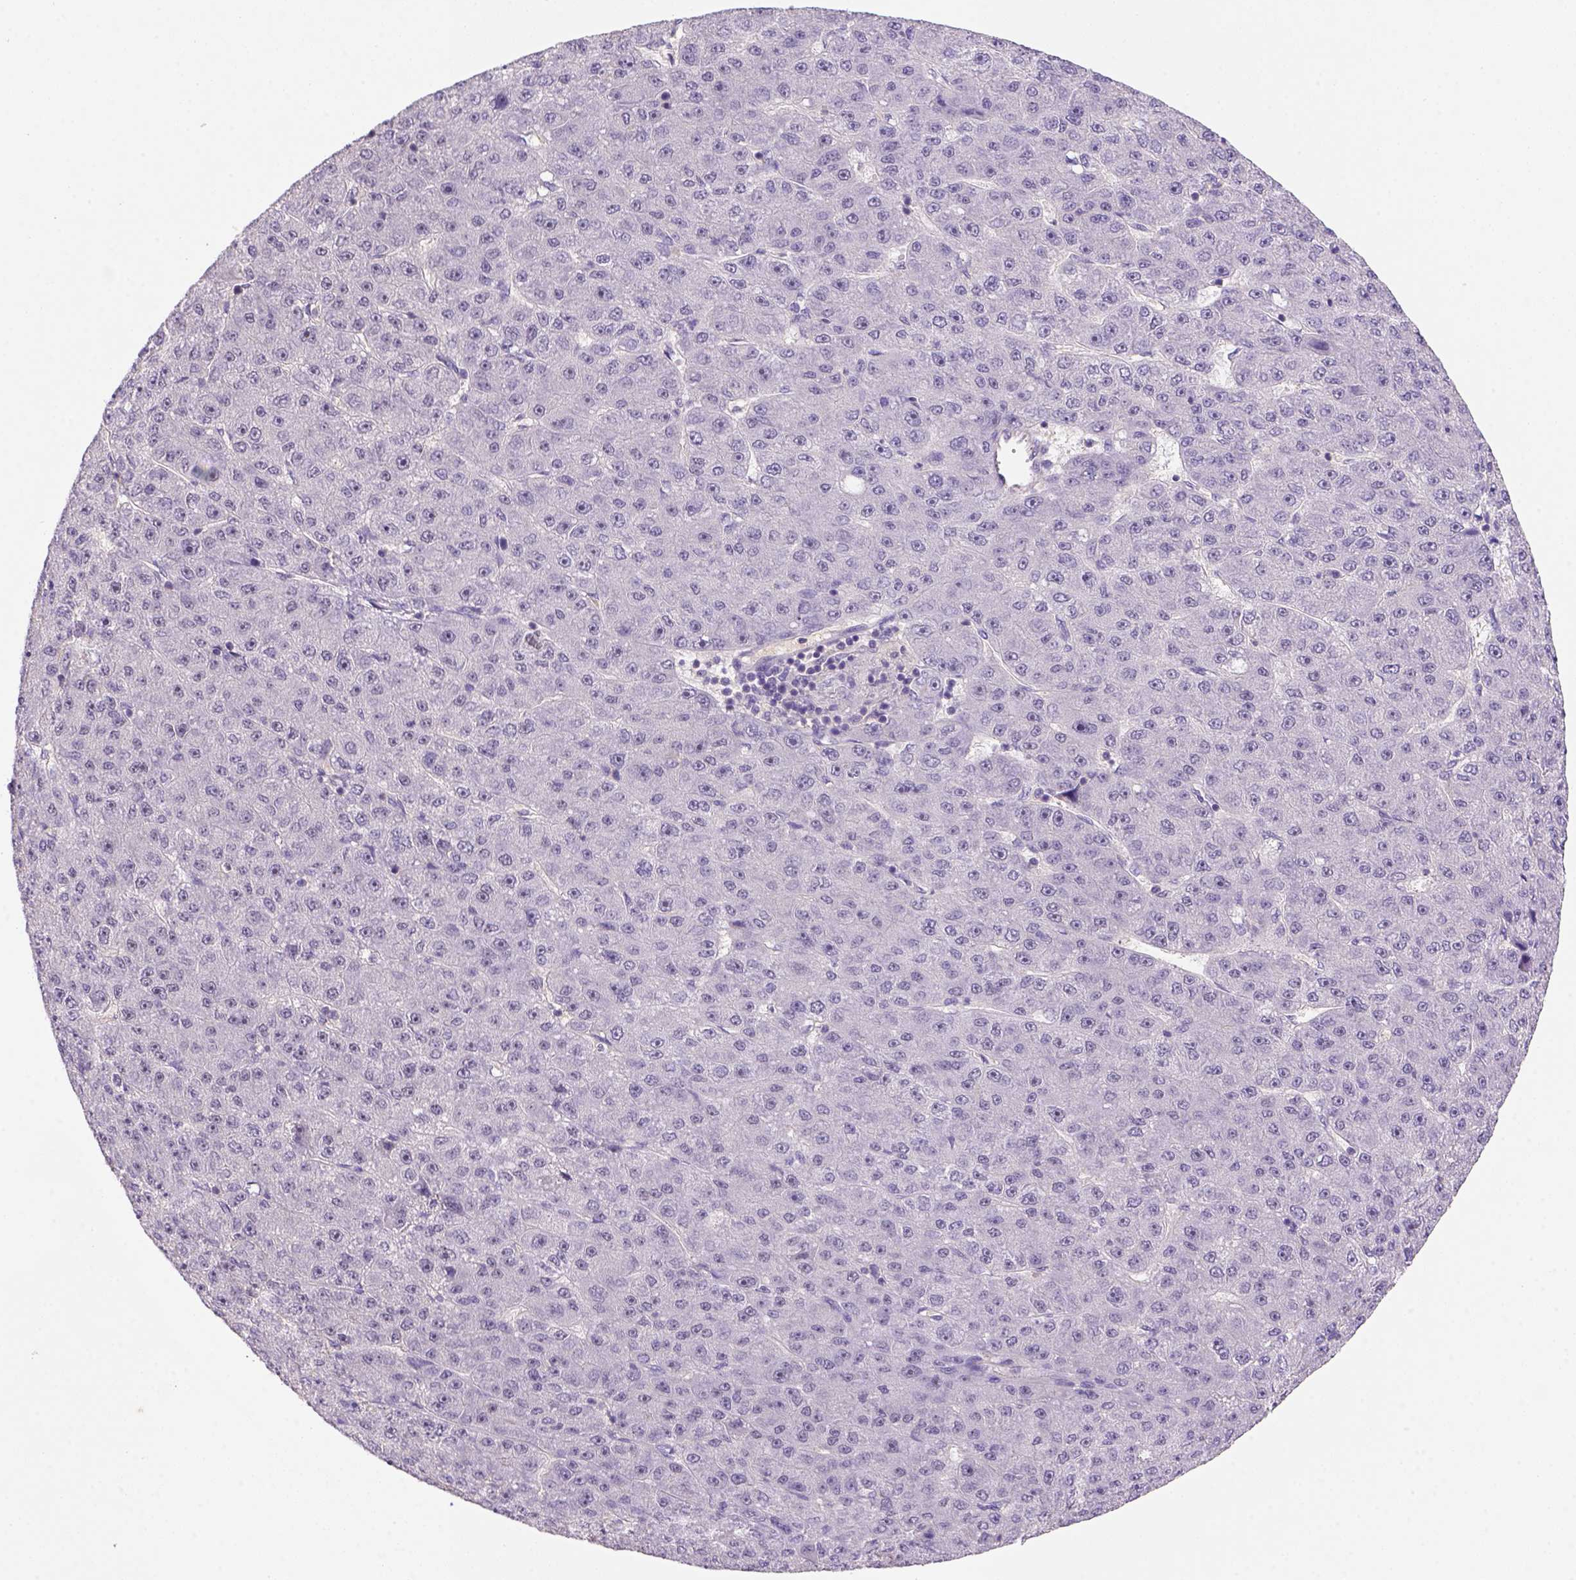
{"staining": {"intensity": "weak", "quantity": "<25%", "location": "nuclear"}, "tissue": "liver cancer", "cell_type": "Tumor cells", "image_type": "cancer", "snomed": [{"axis": "morphology", "description": "Carcinoma, Hepatocellular, NOS"}, {"axis": "topography", "description": "Liver"}], "caption": "Tumor cells are negative for protein expression in human liver cancer.", "gene": "SCML4", "patient": {"sex": "male", "age": 67}}